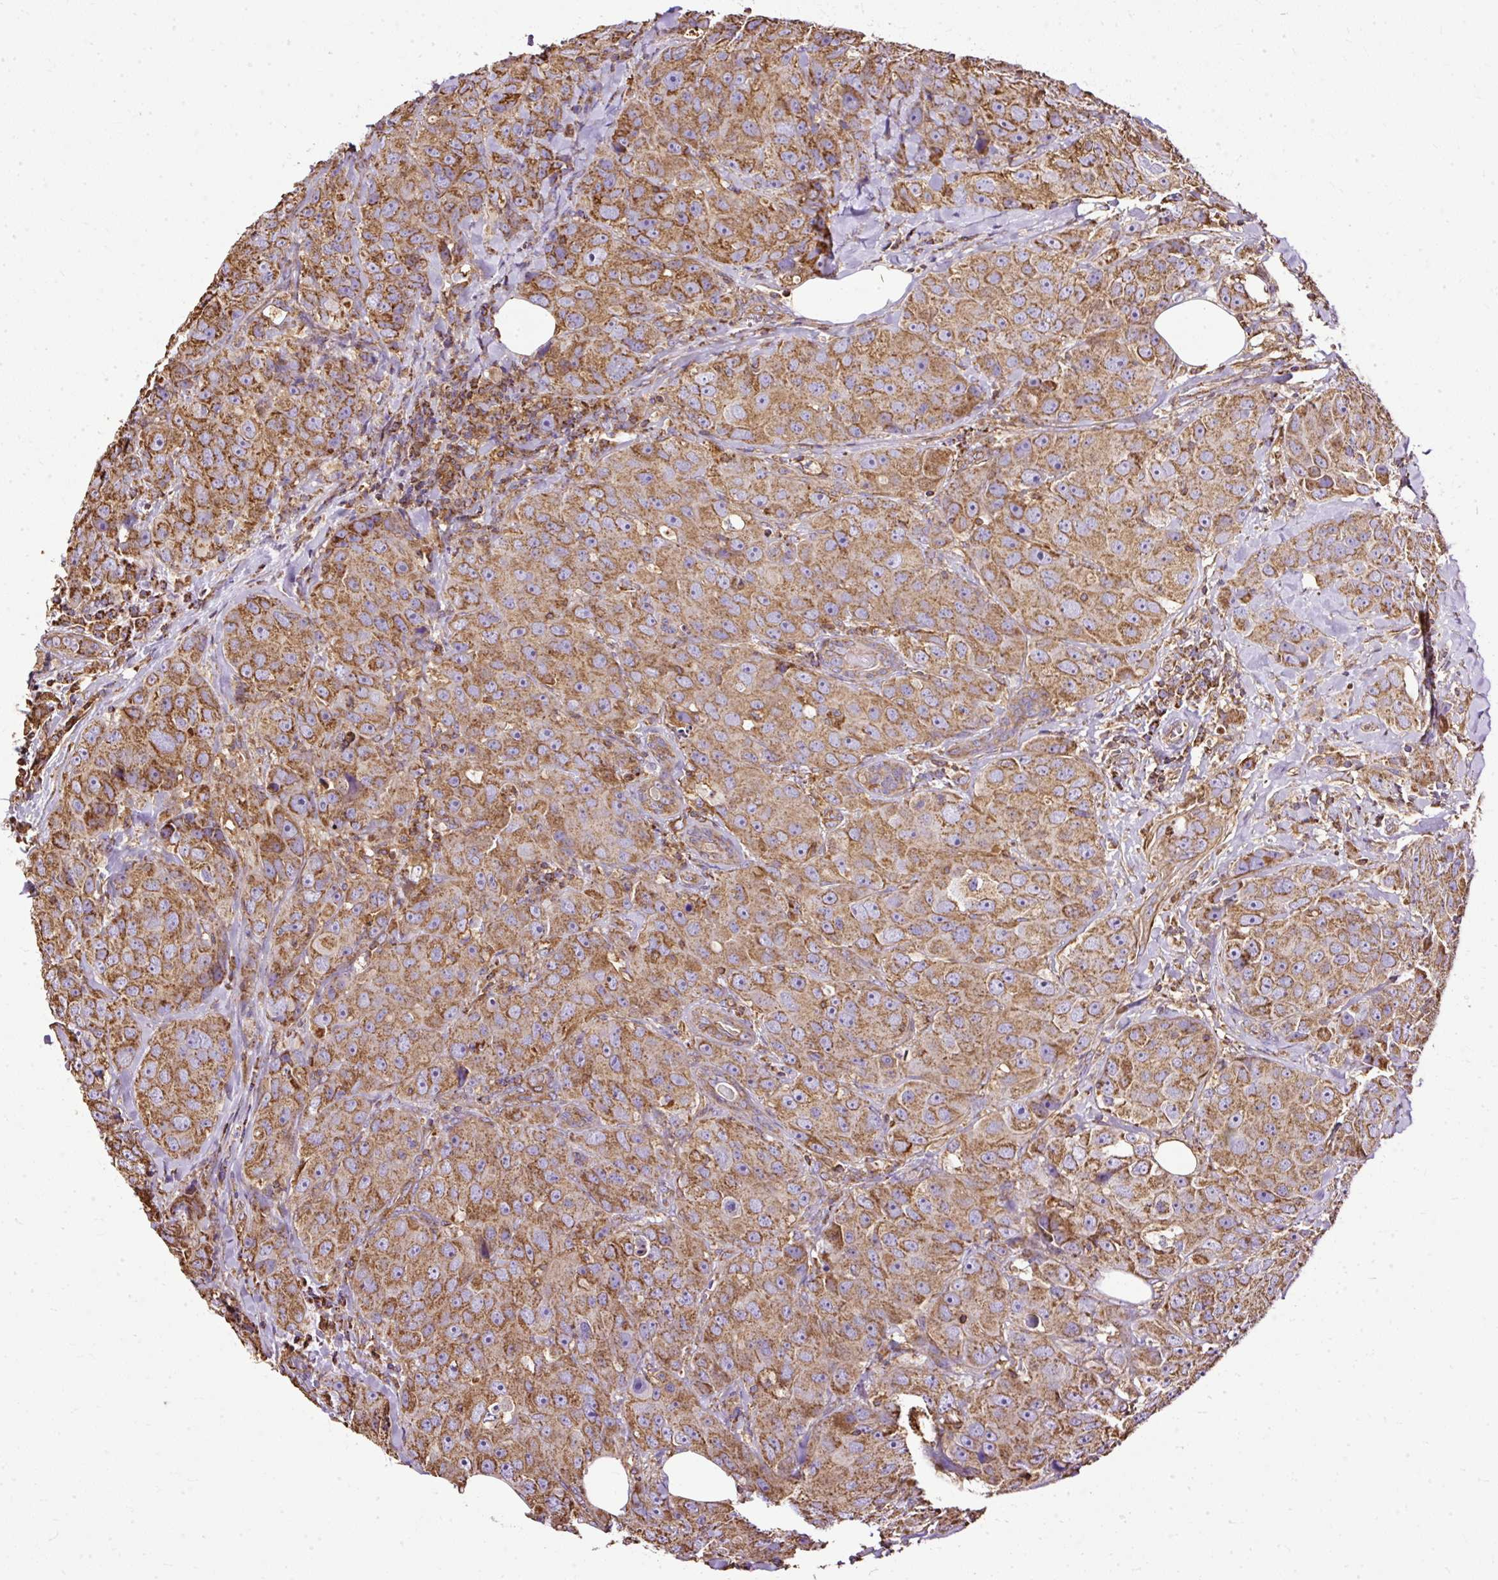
{"staining": {"intensity": "strong", "quantity": ">75%", "location": "cytoplasmic/membranous"}, "tissue": "breast cancer", "cell_type": "Tumor cells", "image_type": "cancer", "snomed": [{"axis": "morphology", "description": "Duct carcinoma"}, {"axis": "topography", "description": "Breast"}], "caption": "An immunohistochemistry (IHC) photomicrograph of neoplastic tissue is shown. Protein staining in brown highlights strong cytoplasmic/membranous positivity in invasive ductal carcinoma (breast) within tumor cells.", "gene": "KLHL11", "patient": {"sex": "female", "age": 43}}